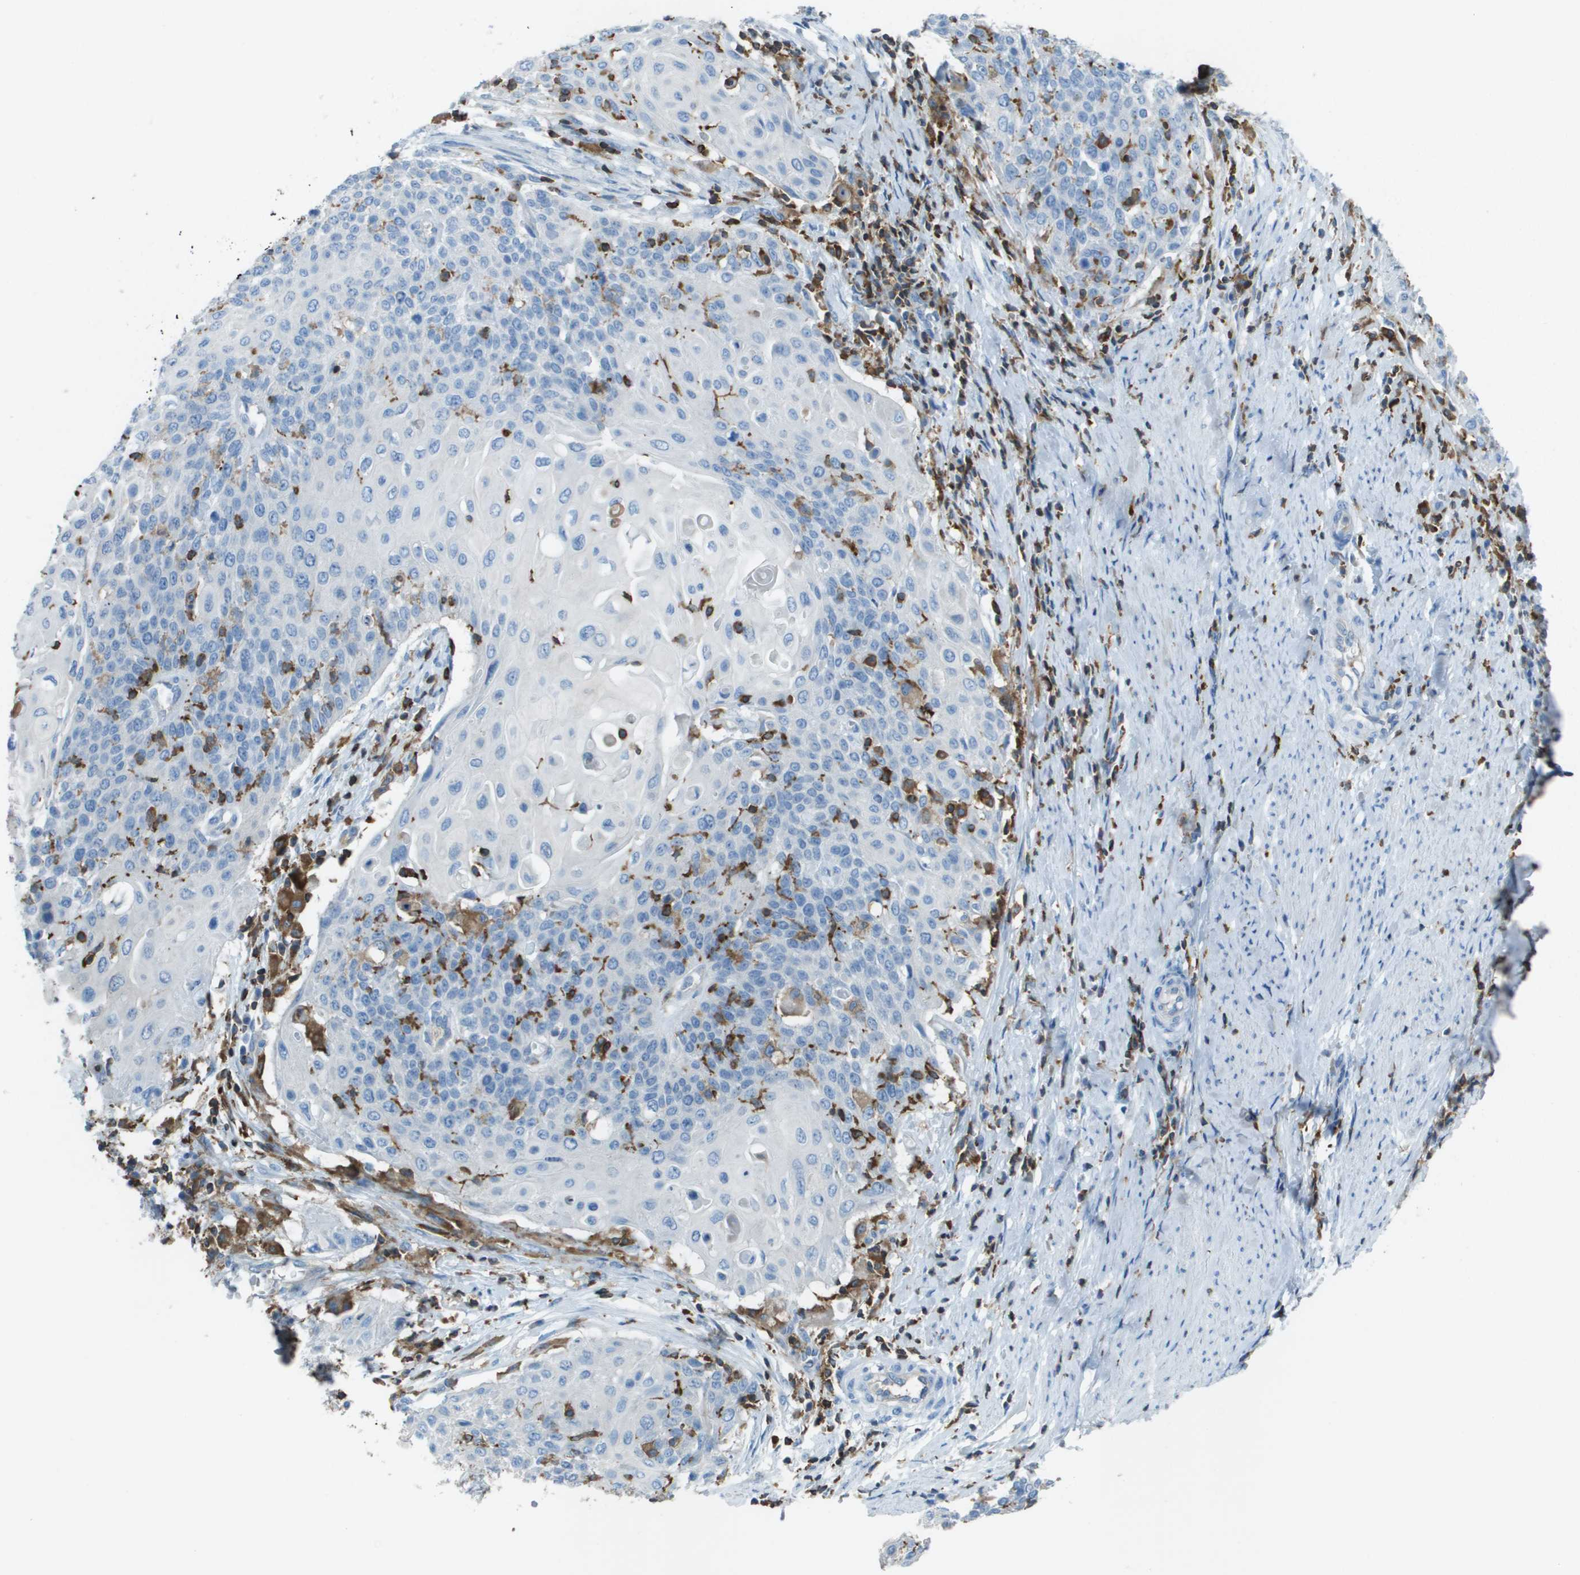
{"staining": {"intensity": "negative", "quantity": "none", "location": "none"}, "tissue": "cervical cancer", "cell_type": "Tumor cells", "image_type": "cancer", "snomed": [{"axis": "morphology", "description": "Squamous cell carcinoma, NOS"}, {"axis": "topography", "description": "Cervix"}], "caption": "Immunohistochemical staining of cervical cancer (squamous cell carcinoma) displays no significant staining in tumor cells.", "gene": "APBB1IP", "patient": {"sex": "female", "age": 39}}